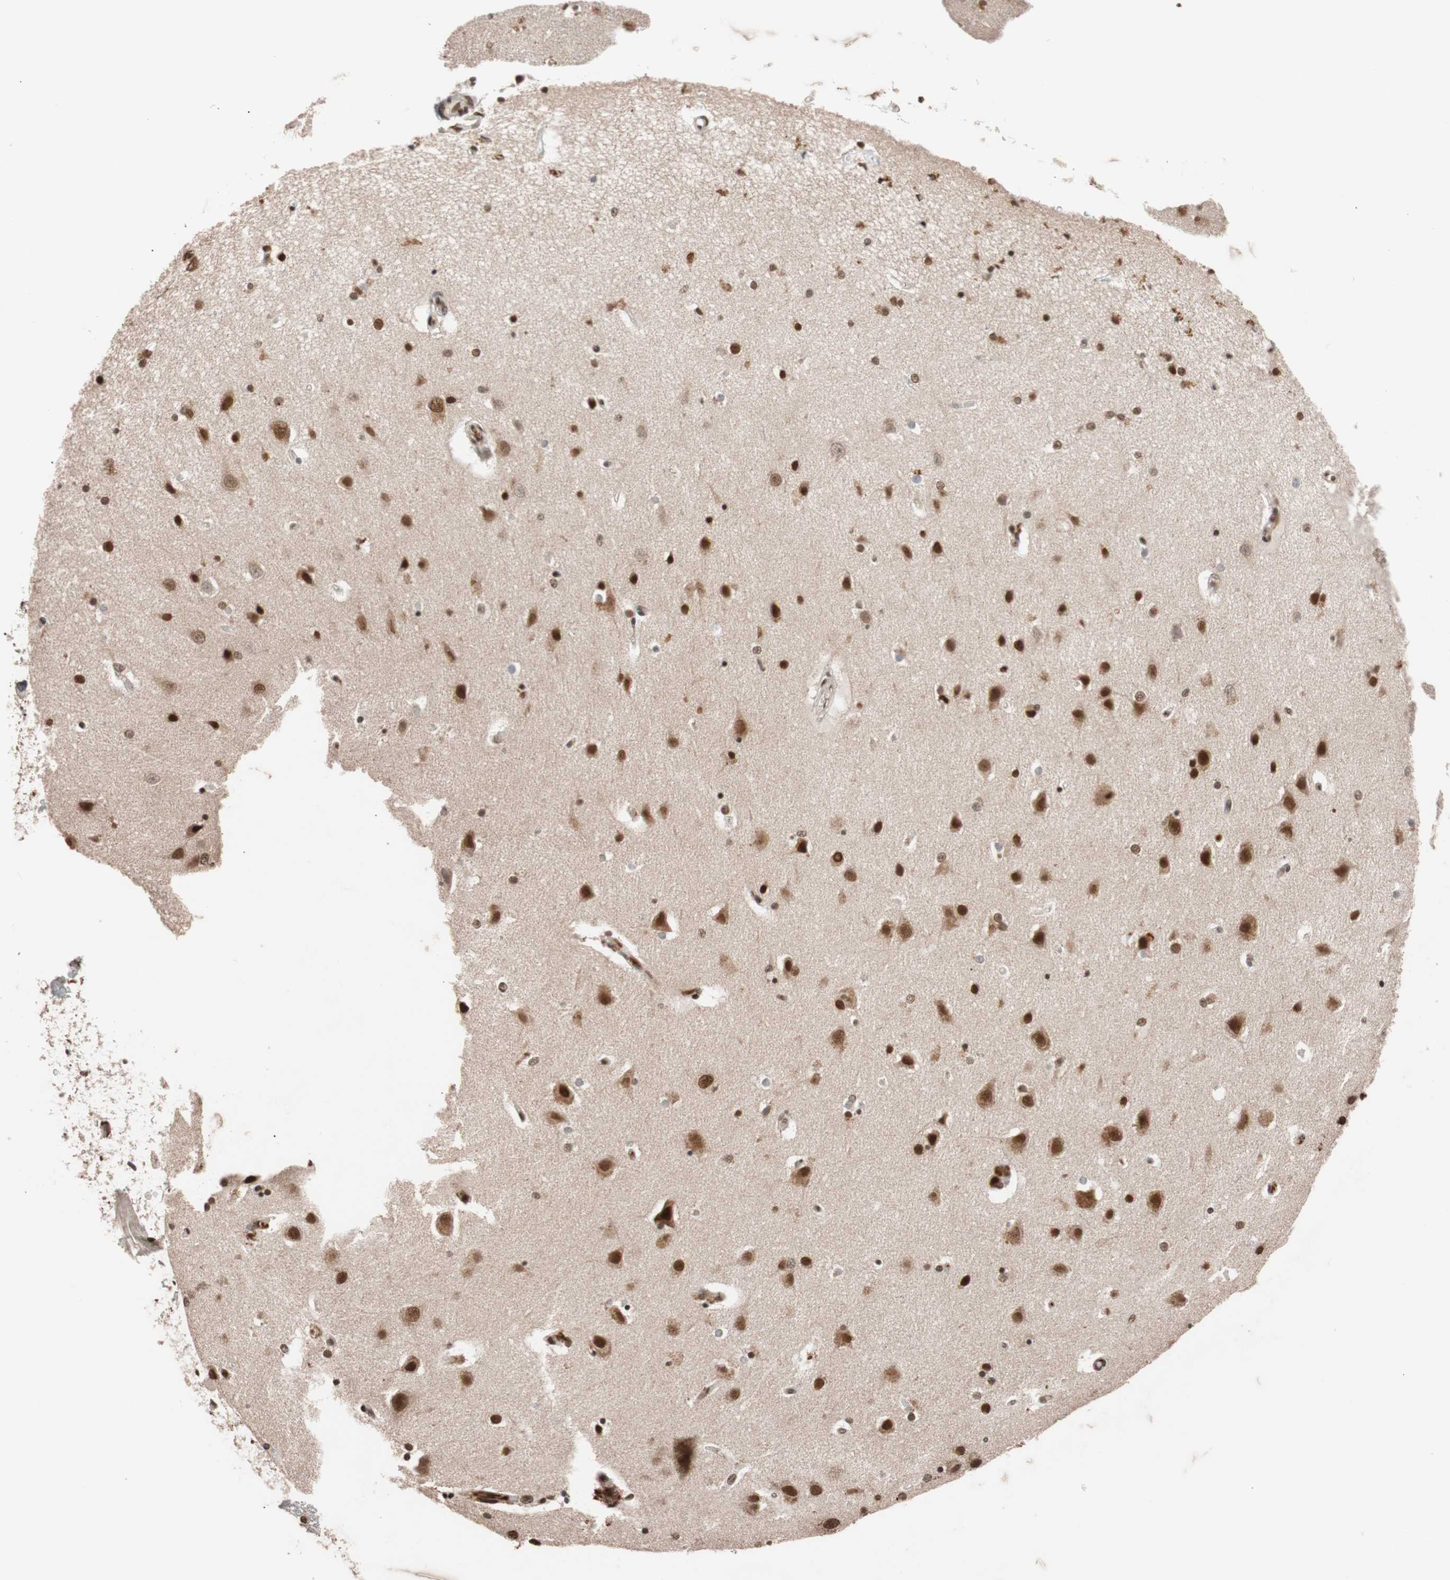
{"staining": {"intensity": "strong", "quantity": ">75%", "location": "nuclear"}, "tissue": "caudate", "cell_type": "Glial cells", "image_type": "normal", "snomed": [{"axis": "morphology", "description": "Normal tissue, NOS"}, {"axis": "topography", "description": "Lateral ventricle wall"}], "caption": "High-magnification brightfield microscopy of unremarkable caudate stained with DAB (3,3'-diaminobenzidine) (brown) and counterstained with hematoxylin (blue). glial cells exhibit strong nuclear expression is identified in about>75% of cells. The staining was performed using DAB (3,3'-diaminobenzidine) to visualize the protein expression in brown, while the nuclei were stained in blue with hematoxylin (Magnification: 20x).", "gene": "CHAMP1", "patient": {"sex": "female", "age": 54}}